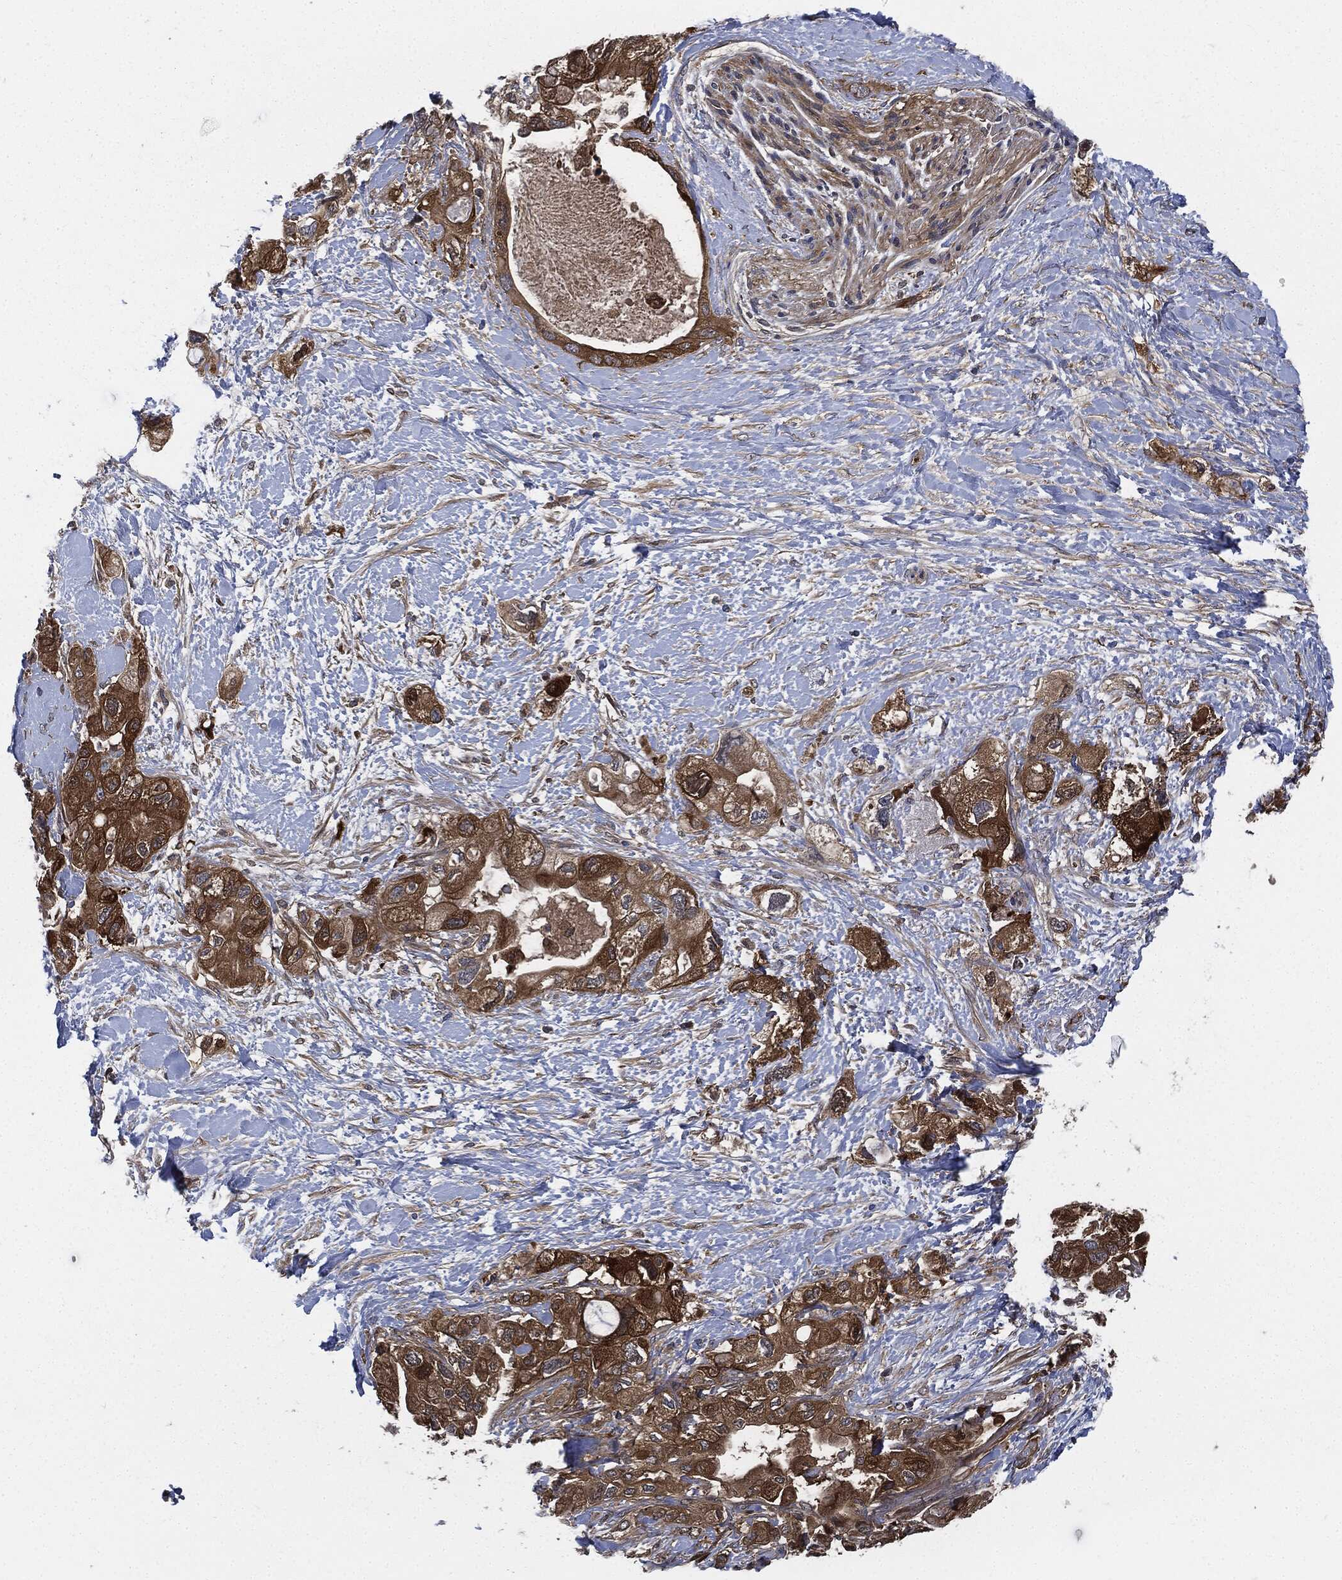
{"staining": {"intensity": "strong", "quantity": ">75%", "location": "cytoplasmic/membranous"}, "tissue": "pancreatic cancer", "cell_type": "Tumor cells", "image_type": "cancer", "snomed": [{"axis": "morphology", "description": "Adenocarcinoma, NOS"}, {"axis": "topography", "description": "Pancreas"}], "caption": "Protein expression by immunohistochemistry reveals strong cytoplasmic/membranous positivity in about >75% of tumor cells in pancreatic adenocarcinoma.", "gene": "XPNPEP1", "patient": {"sex": "female", "age": 56}}